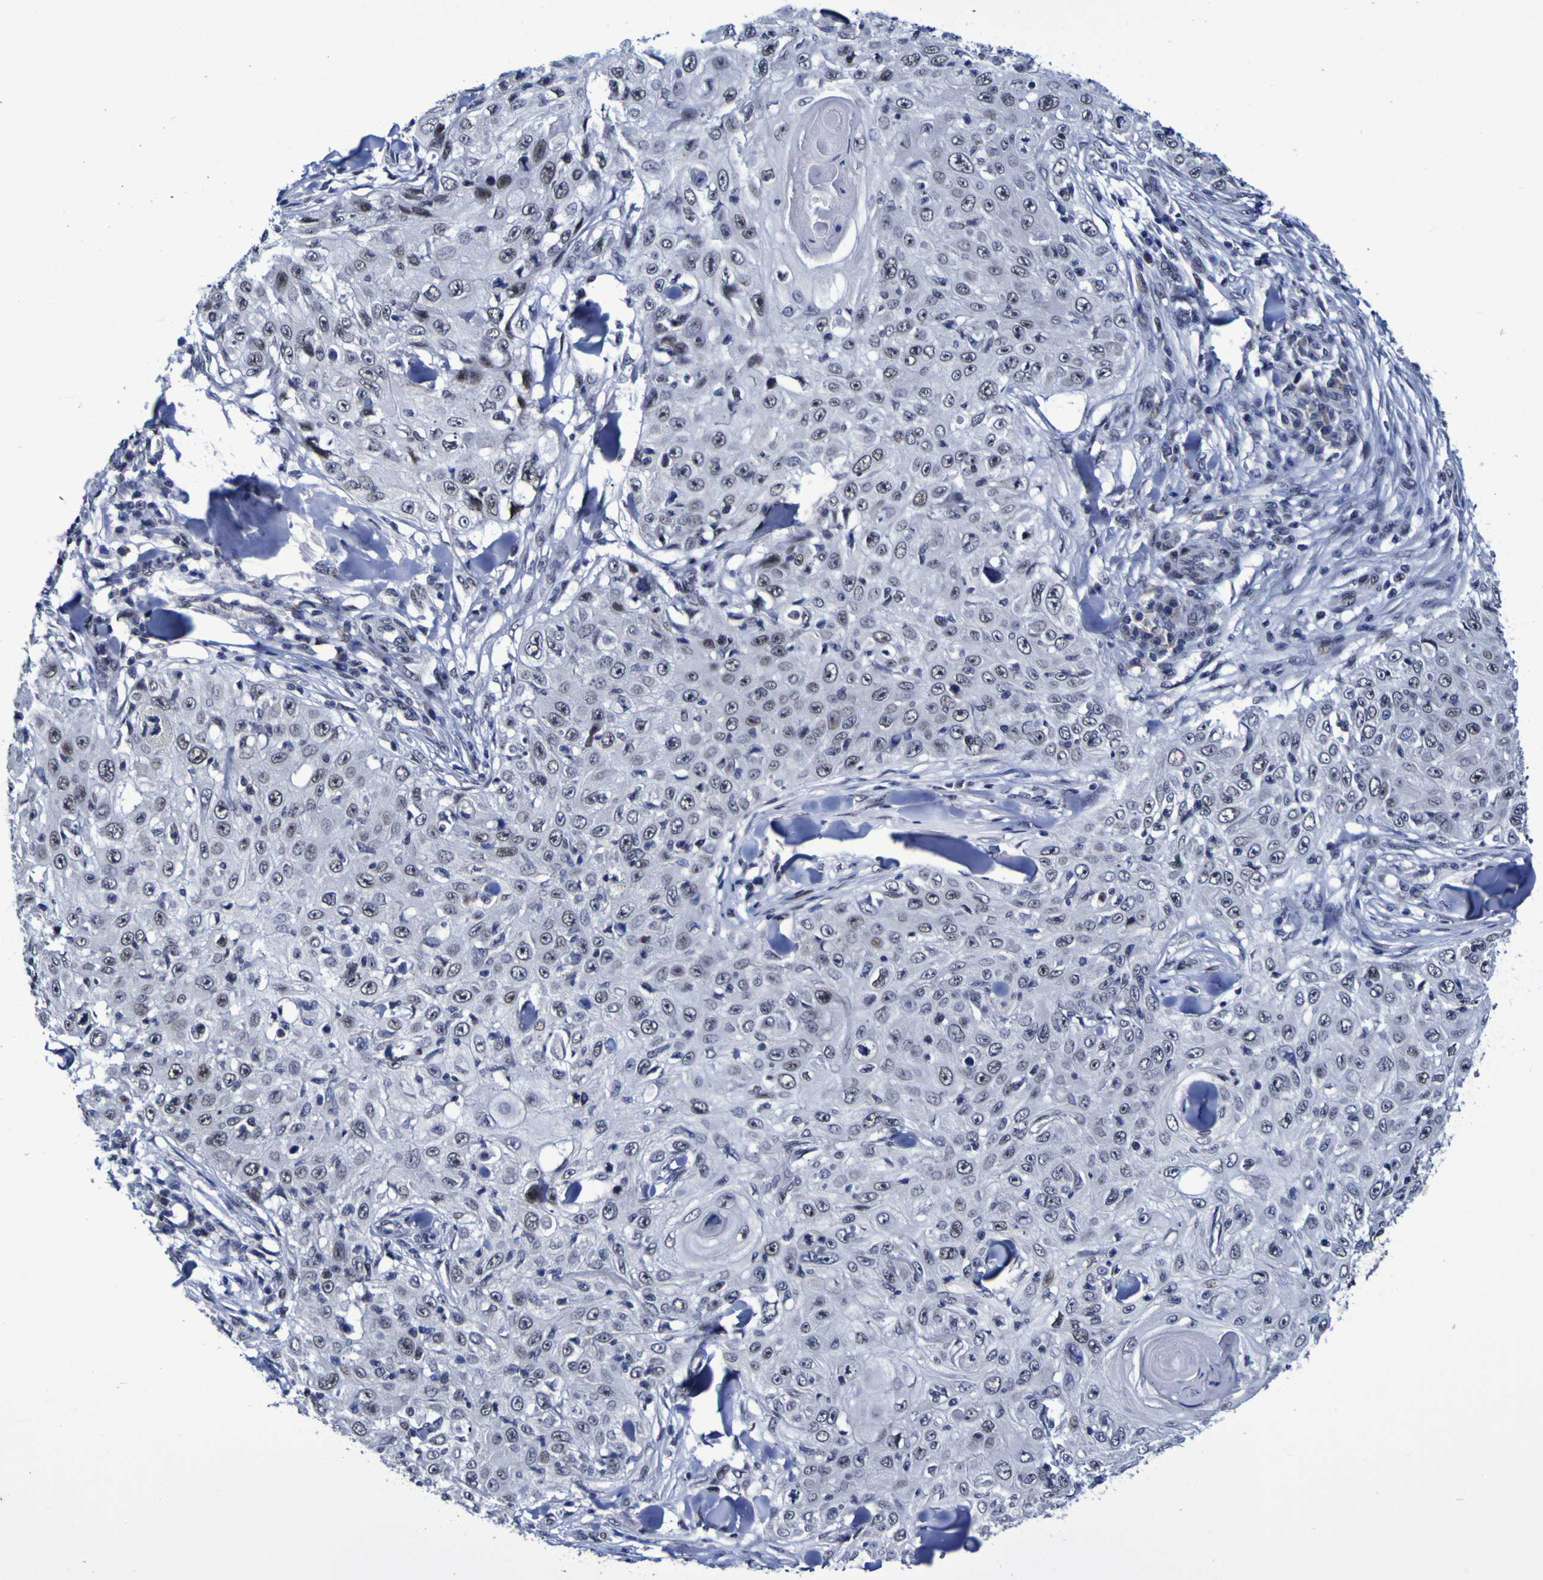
{"staining": {"intensity": "weak", "quantity": "25%-75%", "location": "nuclear"}, "tissue": "skin cancer", "cell_type": "Tumor cells", "image_type": "cancer", "snomed": [{"axis": "morphology", "description": "Squamous cell carcinoma, NOS"}, {"axis": "topography", "description": "Skin"}], "caption": "Tumor cells display weak nuclear positivity in about 25%-75% of cells in skin squamous cell carcinoma. (DAB (3,3'-diaminobenzidine) IHC with brightfield microscopy, high magnification).", "gene": "MBD3", "patient": {"sex": "male", "age": 86}}